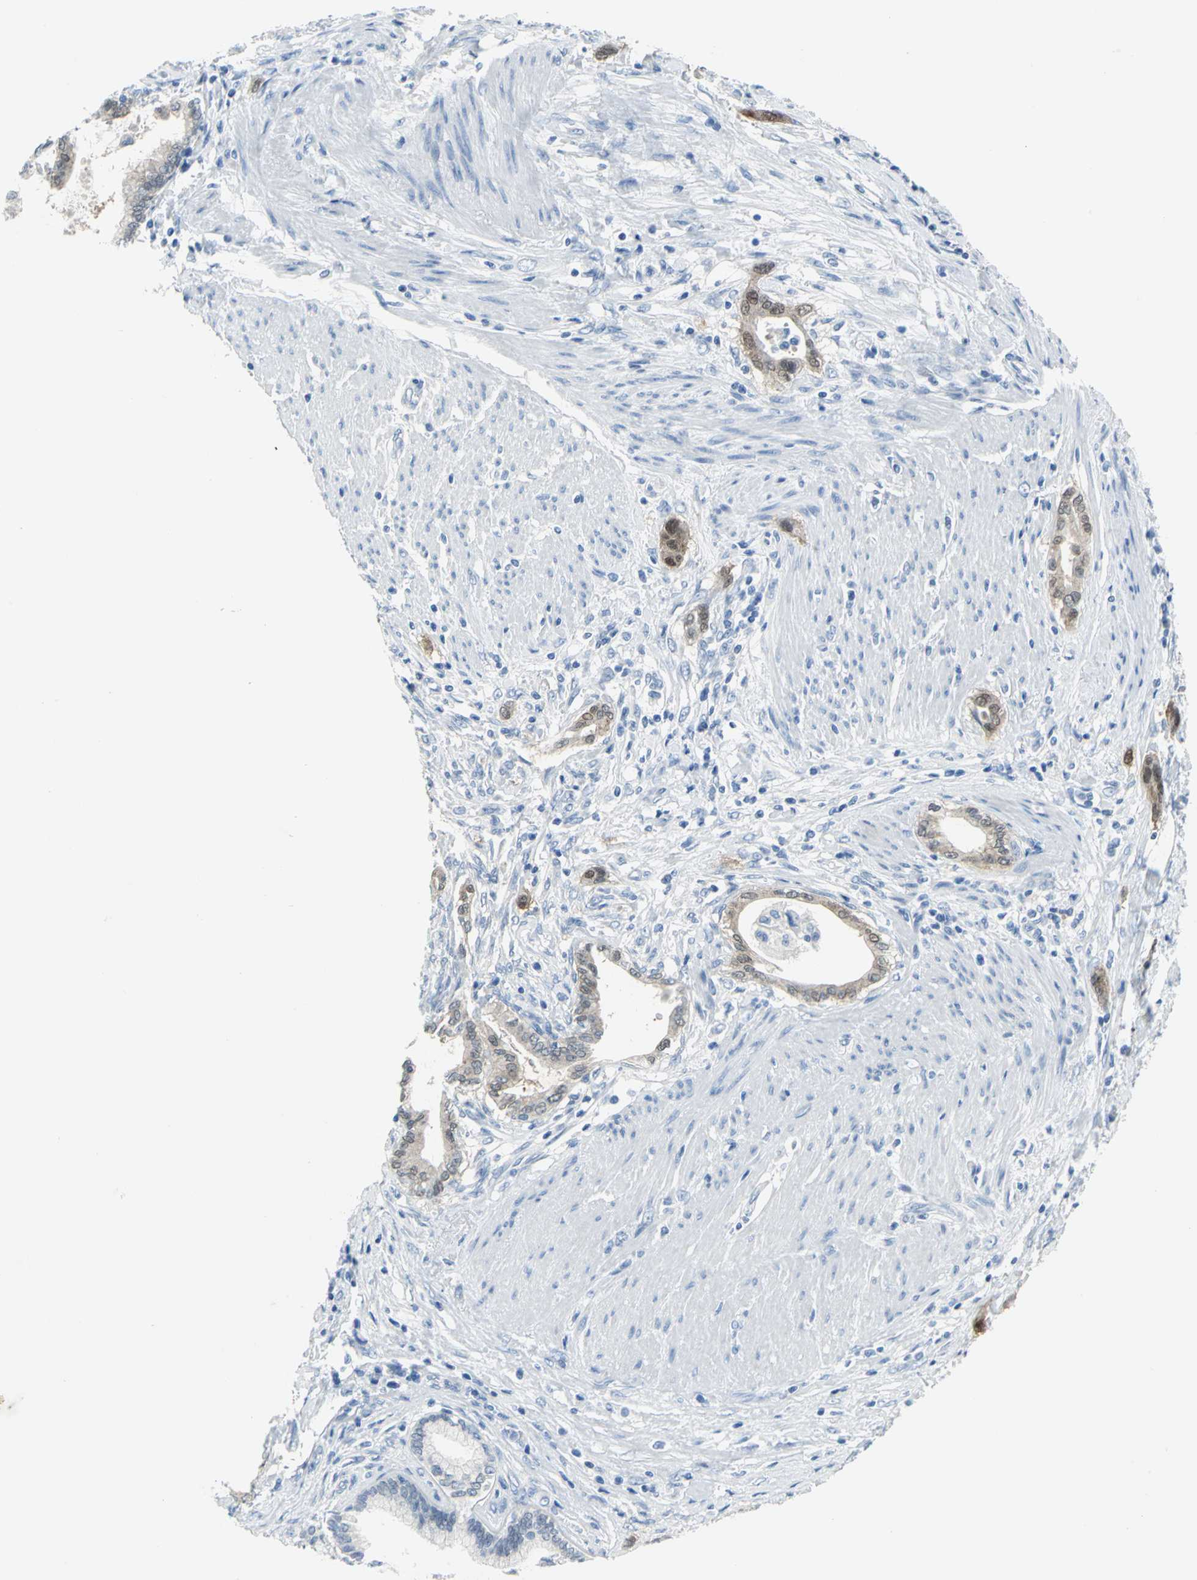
{"staining": {"intensity": "weak", "quantity": "<25%", "location": "cytoplasmic/membranous,nuclear"}, "tissue": "pancreatic cancer", "cell_type": "Tumor cells", "image_type": "cancer", "snomed": [{"axis": "morphology", "description": "Adenocarcinoma, NOS"}, {"axis": "topography", "description": "Pancreas"}], "caption": "An immunohistochemistry (IHC) photomicrograph of pancreatic cancer is shown. There is no staining in tumor cells of pancreatic cancer.", "gene": "SFN", "patient": {"sex": "female", "age": 64}}